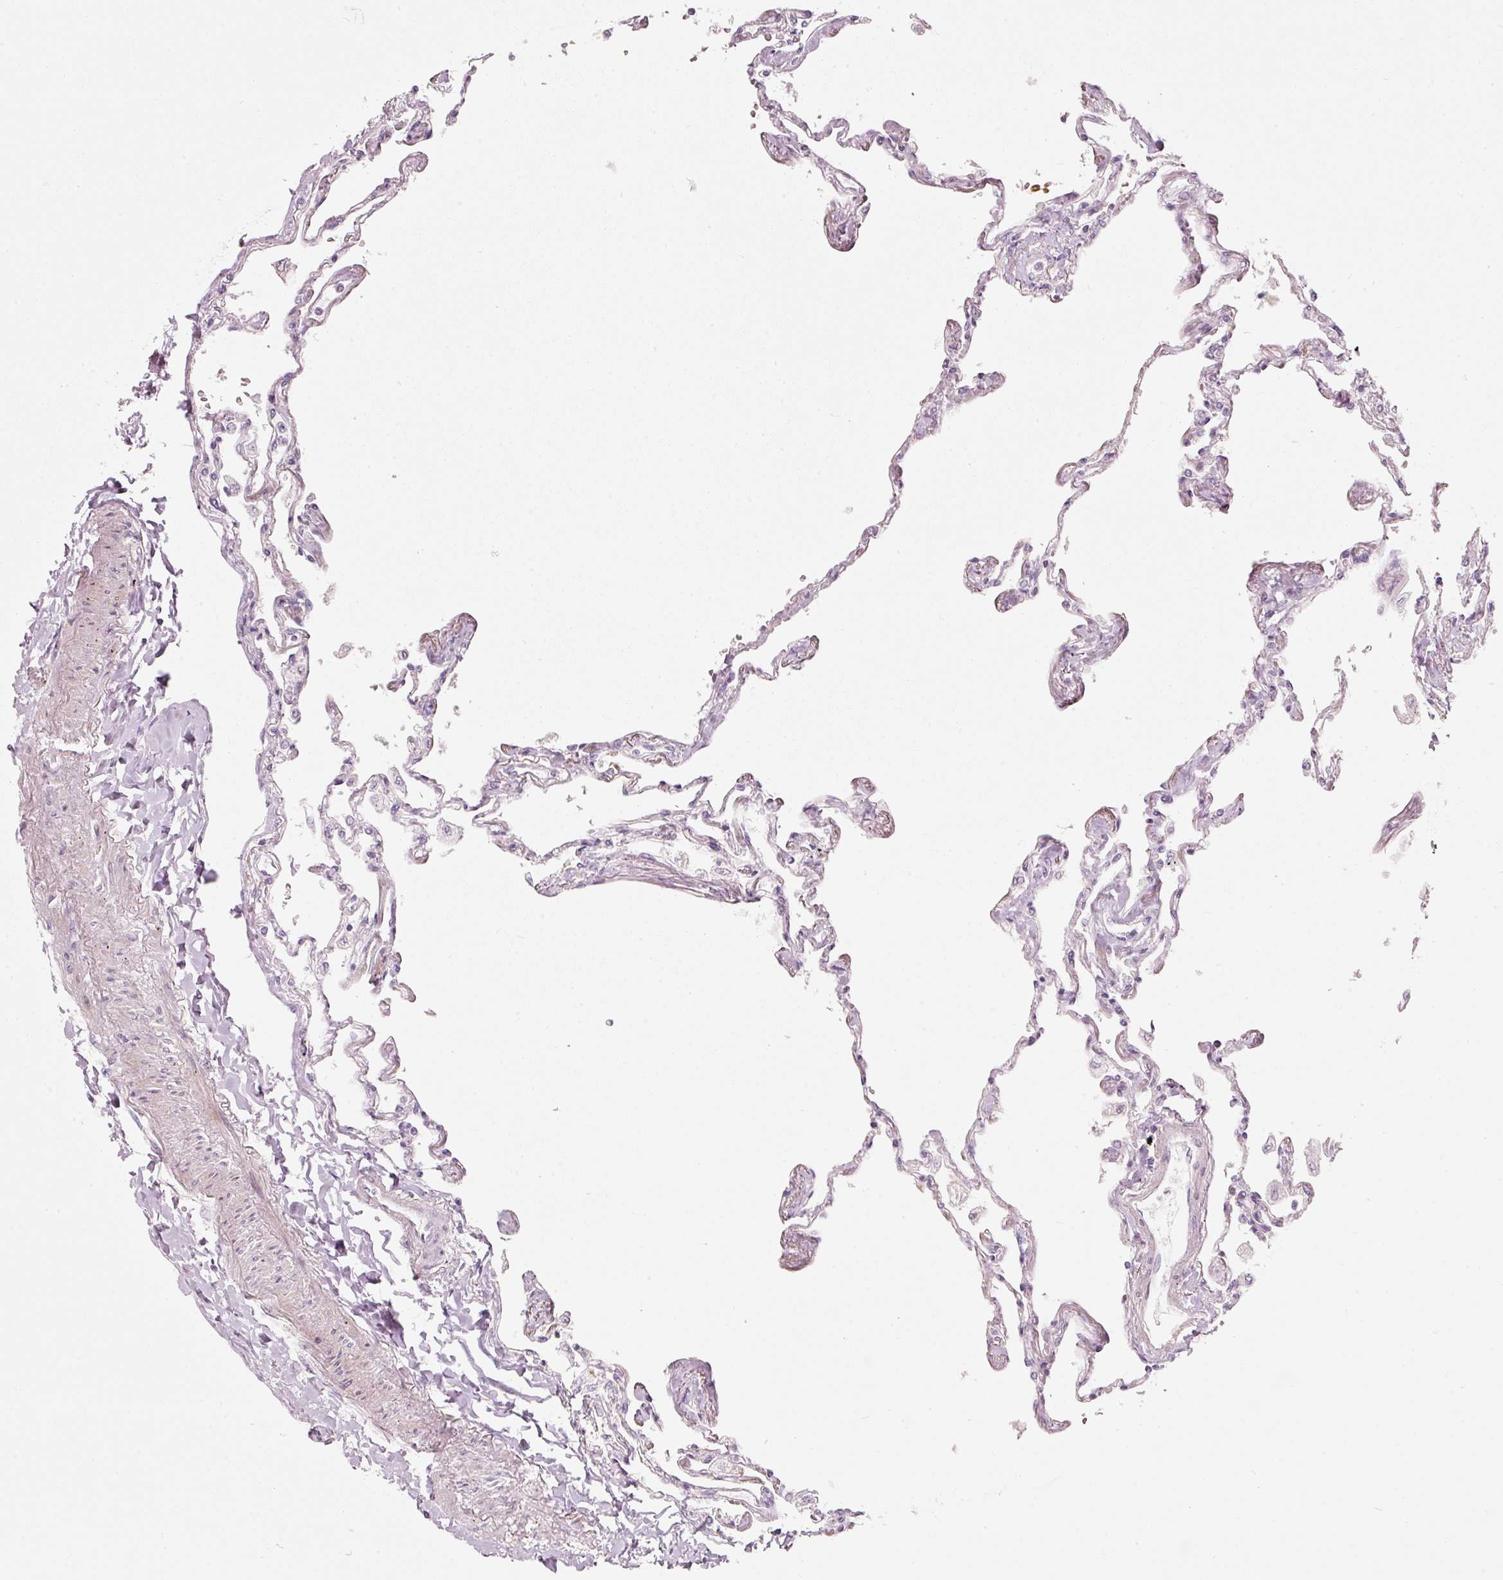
{"staining": {"intensity": "moderate", "quantity": "25%-75%", "location": "cytoplasmic/membranous"}, "tissue": "lung", "cell_type": "Alveolar cells", "image_type": "normal", "snomed": [{"axis": "morphology", "description": "Normal tissue, NOS"}, {"axis": "topography", "description": "Lung"}], "caption": "Immunohistochemistry photomicrograph of benign lung: lung stained using immunohistochemistry (IHC) demonstrates medium levels of moderate protein expression localized specifically in the cytoplasmic/membranous of alveolar cells, appearing as a cytoplasmic/membranous brown color.", "gene": "SLC20A1", "patient": {"sex": "female", "age": 67}}